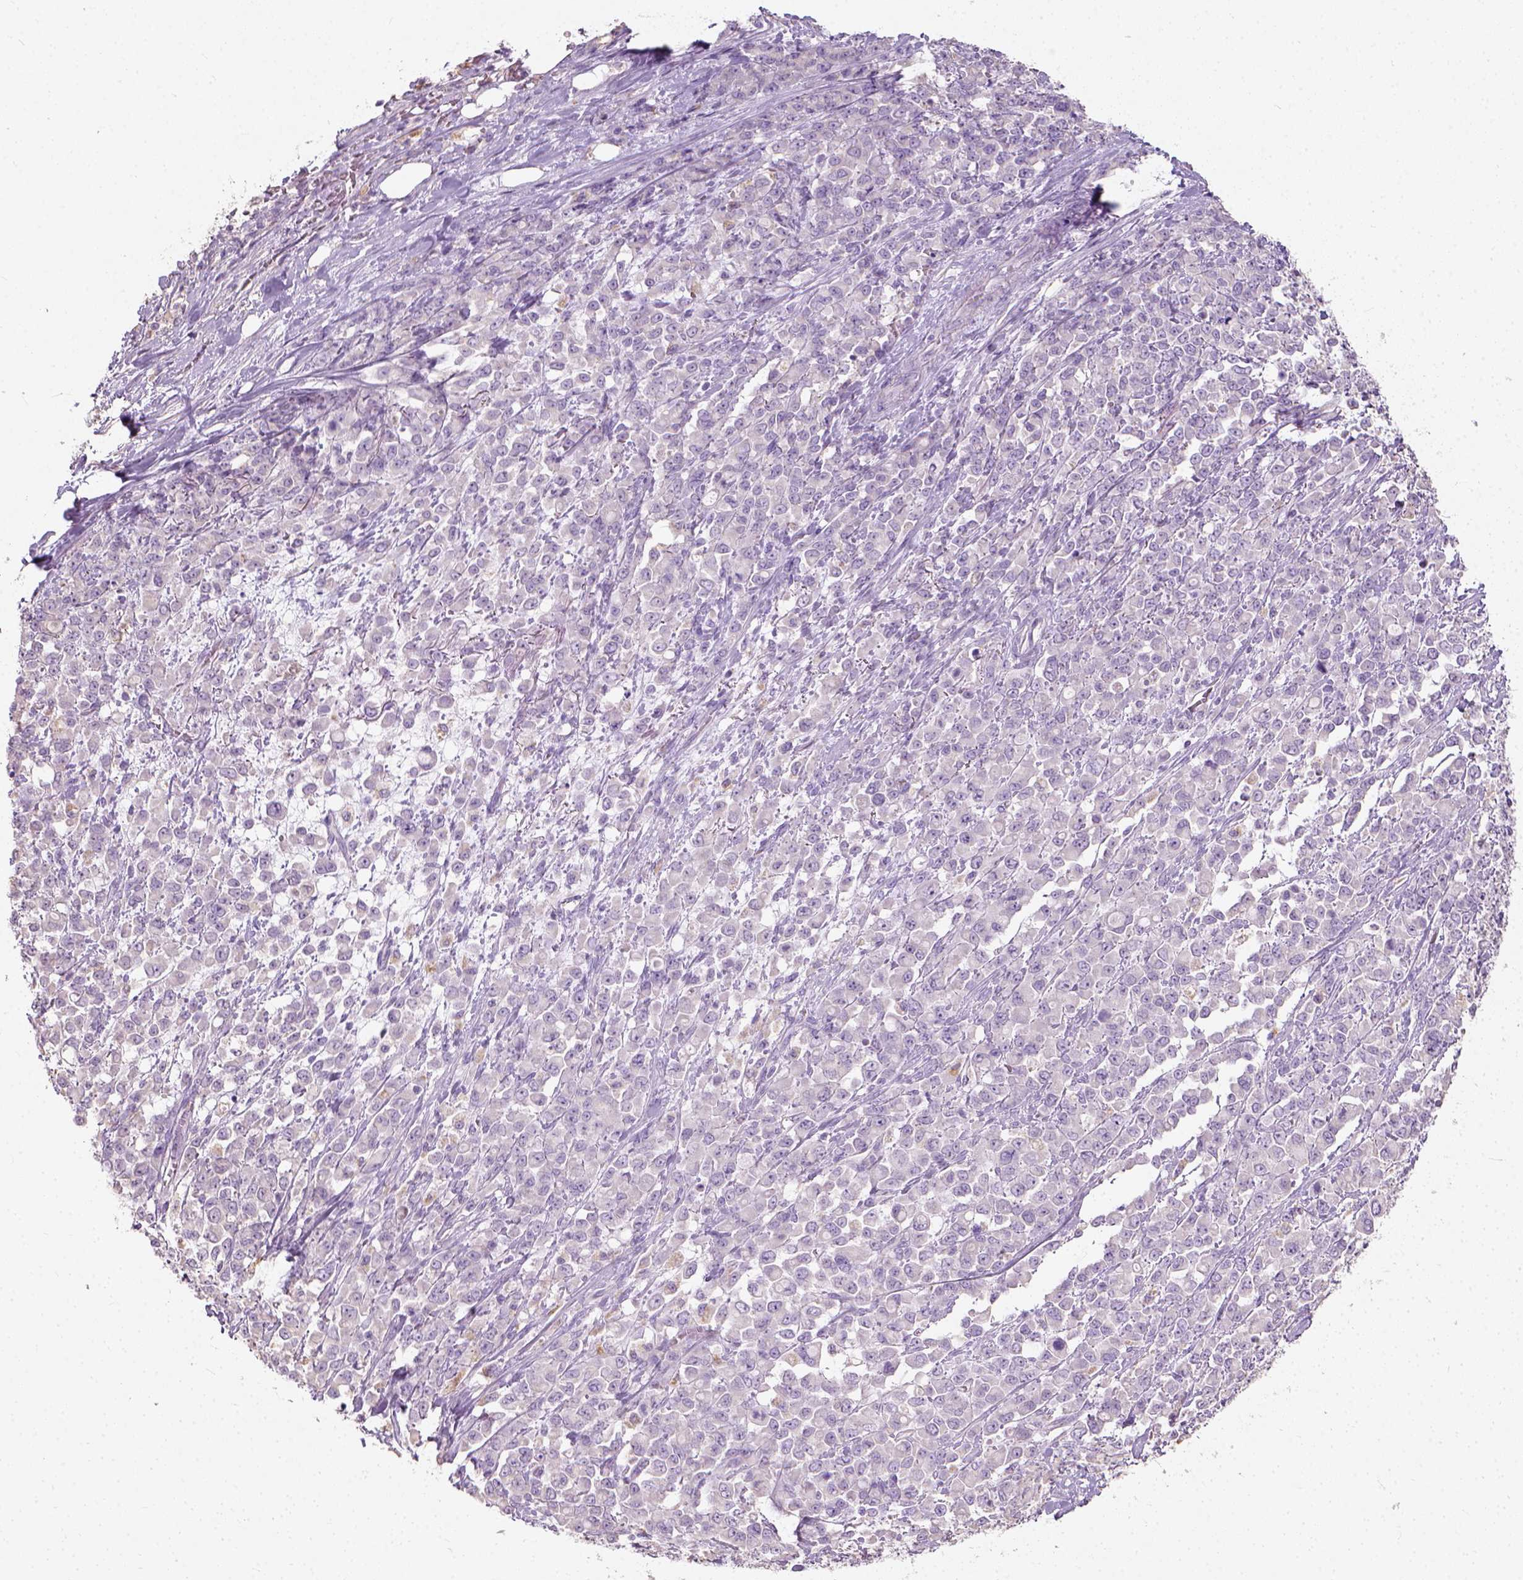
{"staining": {"intensity": "negative", "quantity": "none", "location": "none"}, "tissue": "stomach cancer", "cell_type": "Tumor cells", "image_type": "cancer", "snomed": [{"axis": "morphology", "description": "Adenocarcinoma, NOS"}, {"axis": "topography", "description": "Stomach"}], "caption": "Image shows no protein positivity in tumor cells of stomach adenocarcinoma tissue.", "gene": "DHCR24", "patient": {"sex": "female", "age": 76}}